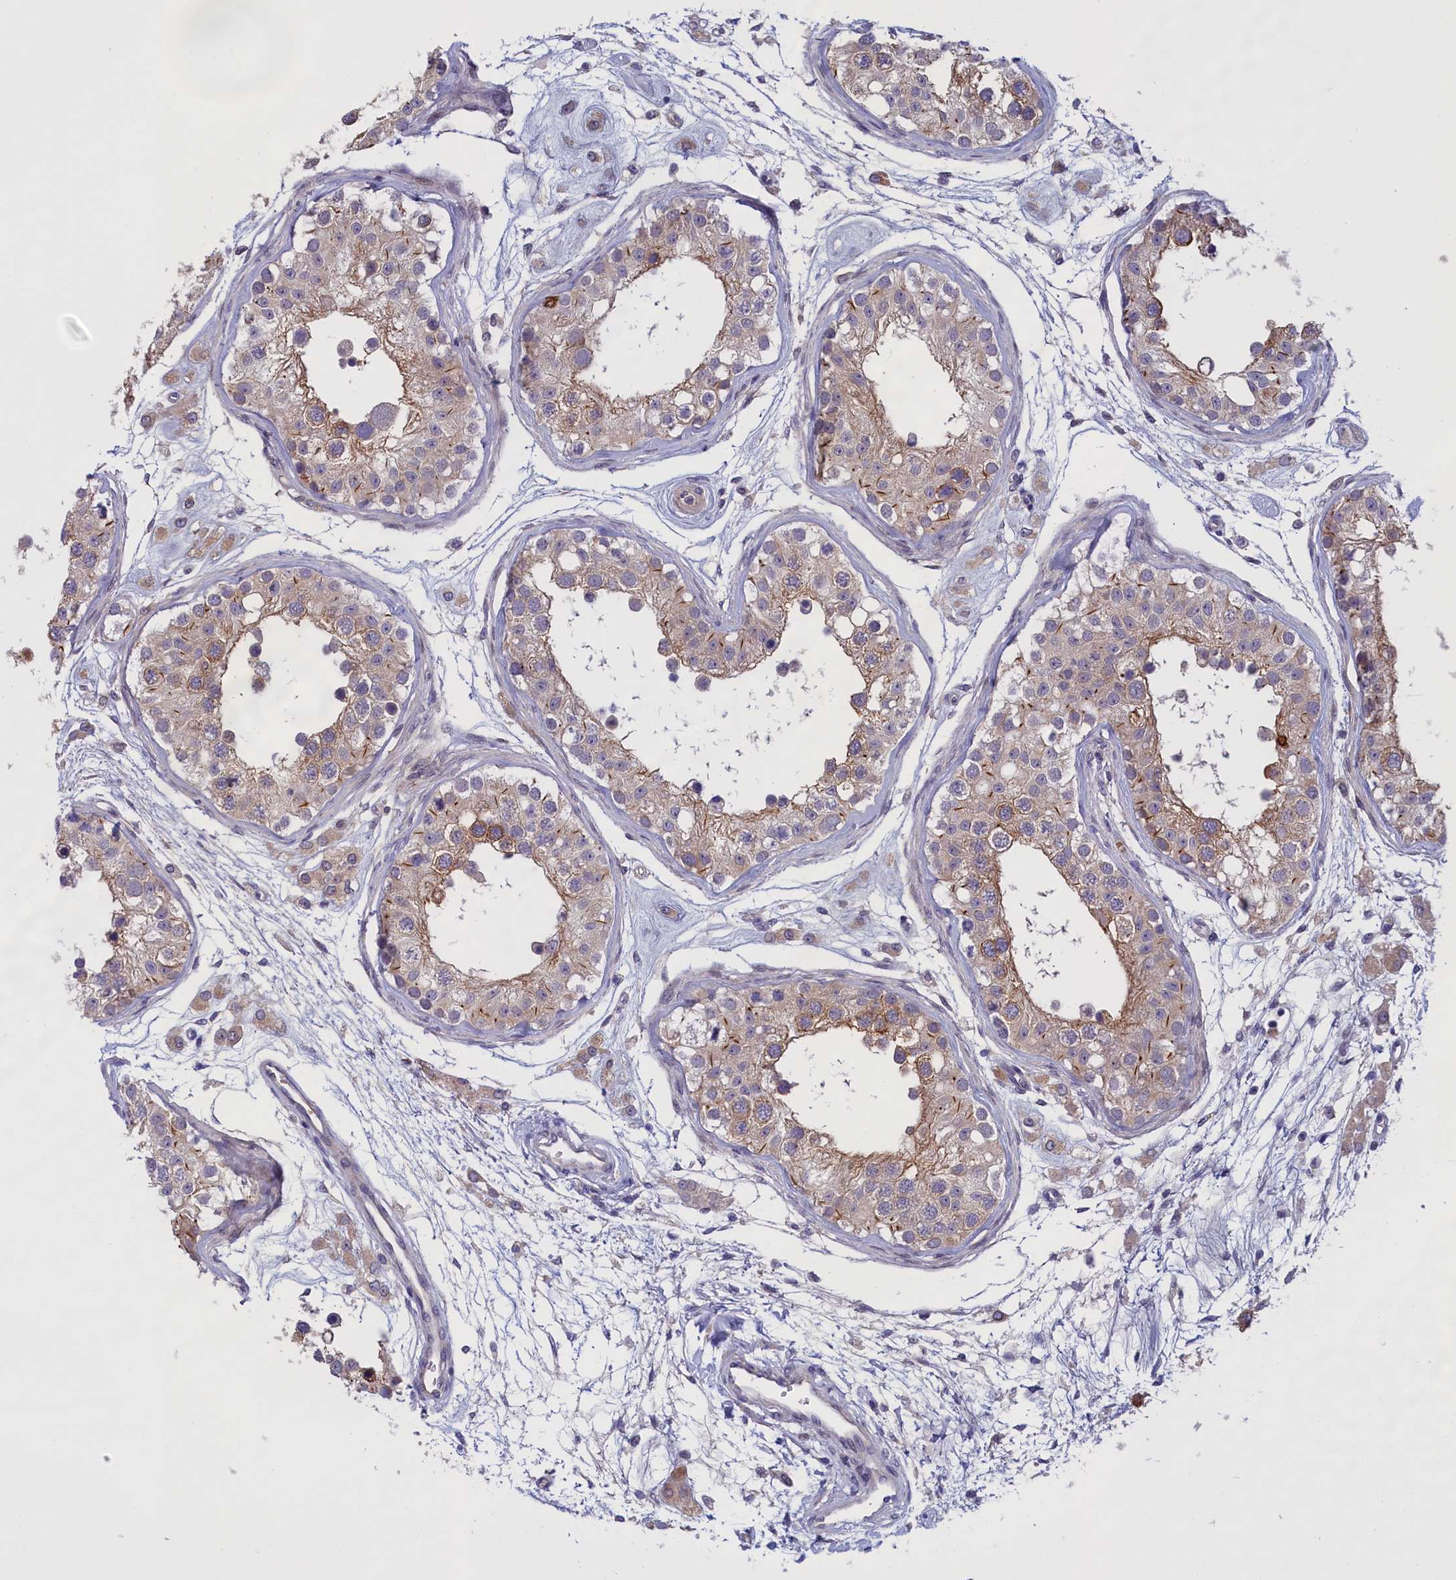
{"staining": {"intensity": "moderate", "quantity": "25%-75%", "location": "cytoplasmic/membranous"}, "tissue": "testis", "cell_type": "Cells in seminiferous ducts", "image_type": "normal", "snomed": [{"axis": "morphology", "description": "Normal tissue, NOS"}, {"axis": "morphology", "description": "Adenocarcinoma, metastatic, NOS"}, {"axis": "topography", "description": "Testis"}], "caption": "Protein expression analysis of unremarkable human testis reveals moderate cytoplasmic/membranous expression in about 25%-75% of cells in seminiferous ducts. (Brightfield microscopy of DAB IHC at high magnification).", "gene": "IGFALS", "patient": {"sex": "male", "age": 26}}